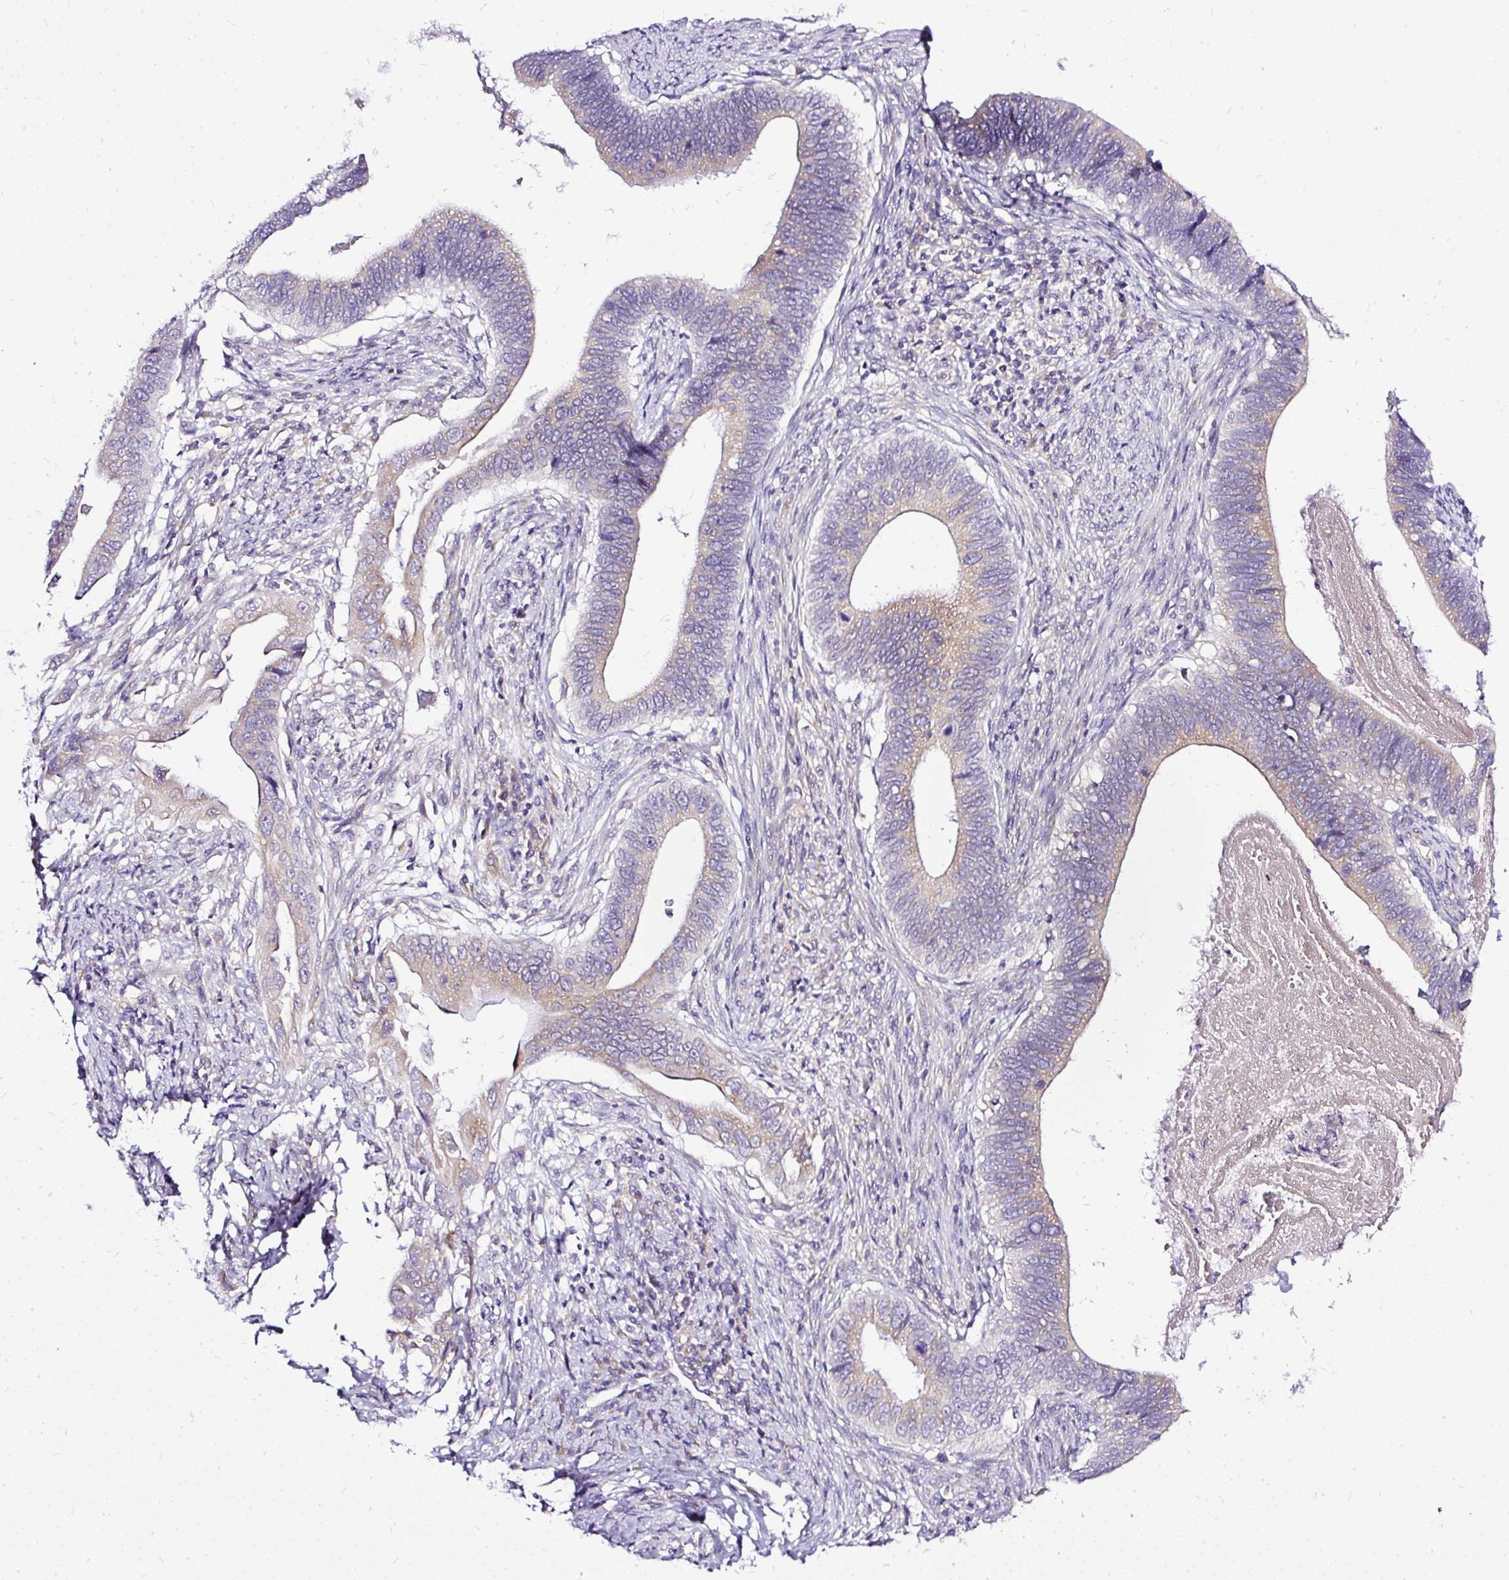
{"staining": {"intensity": "weak", "quantity": "25%-75%", "location": "cytoplasmic/membranous"}, "tissue": "cervical cancer", "cell_type": "Tumor cells", "image_type": "cancer", "snomed": [{"axis": "morphology", "description": "Adenocarcinoma, NOS"}, {"axis": "topography", "description": "Cervix"}], "caption": "Immunohistochemical staining of cervical cancer displays weak cytoplasmic/membranous protein expression in approximately 25%-75% of tumor cells.", "gene": "AMFR", "patient": {"sex": "female", "age": 42}}